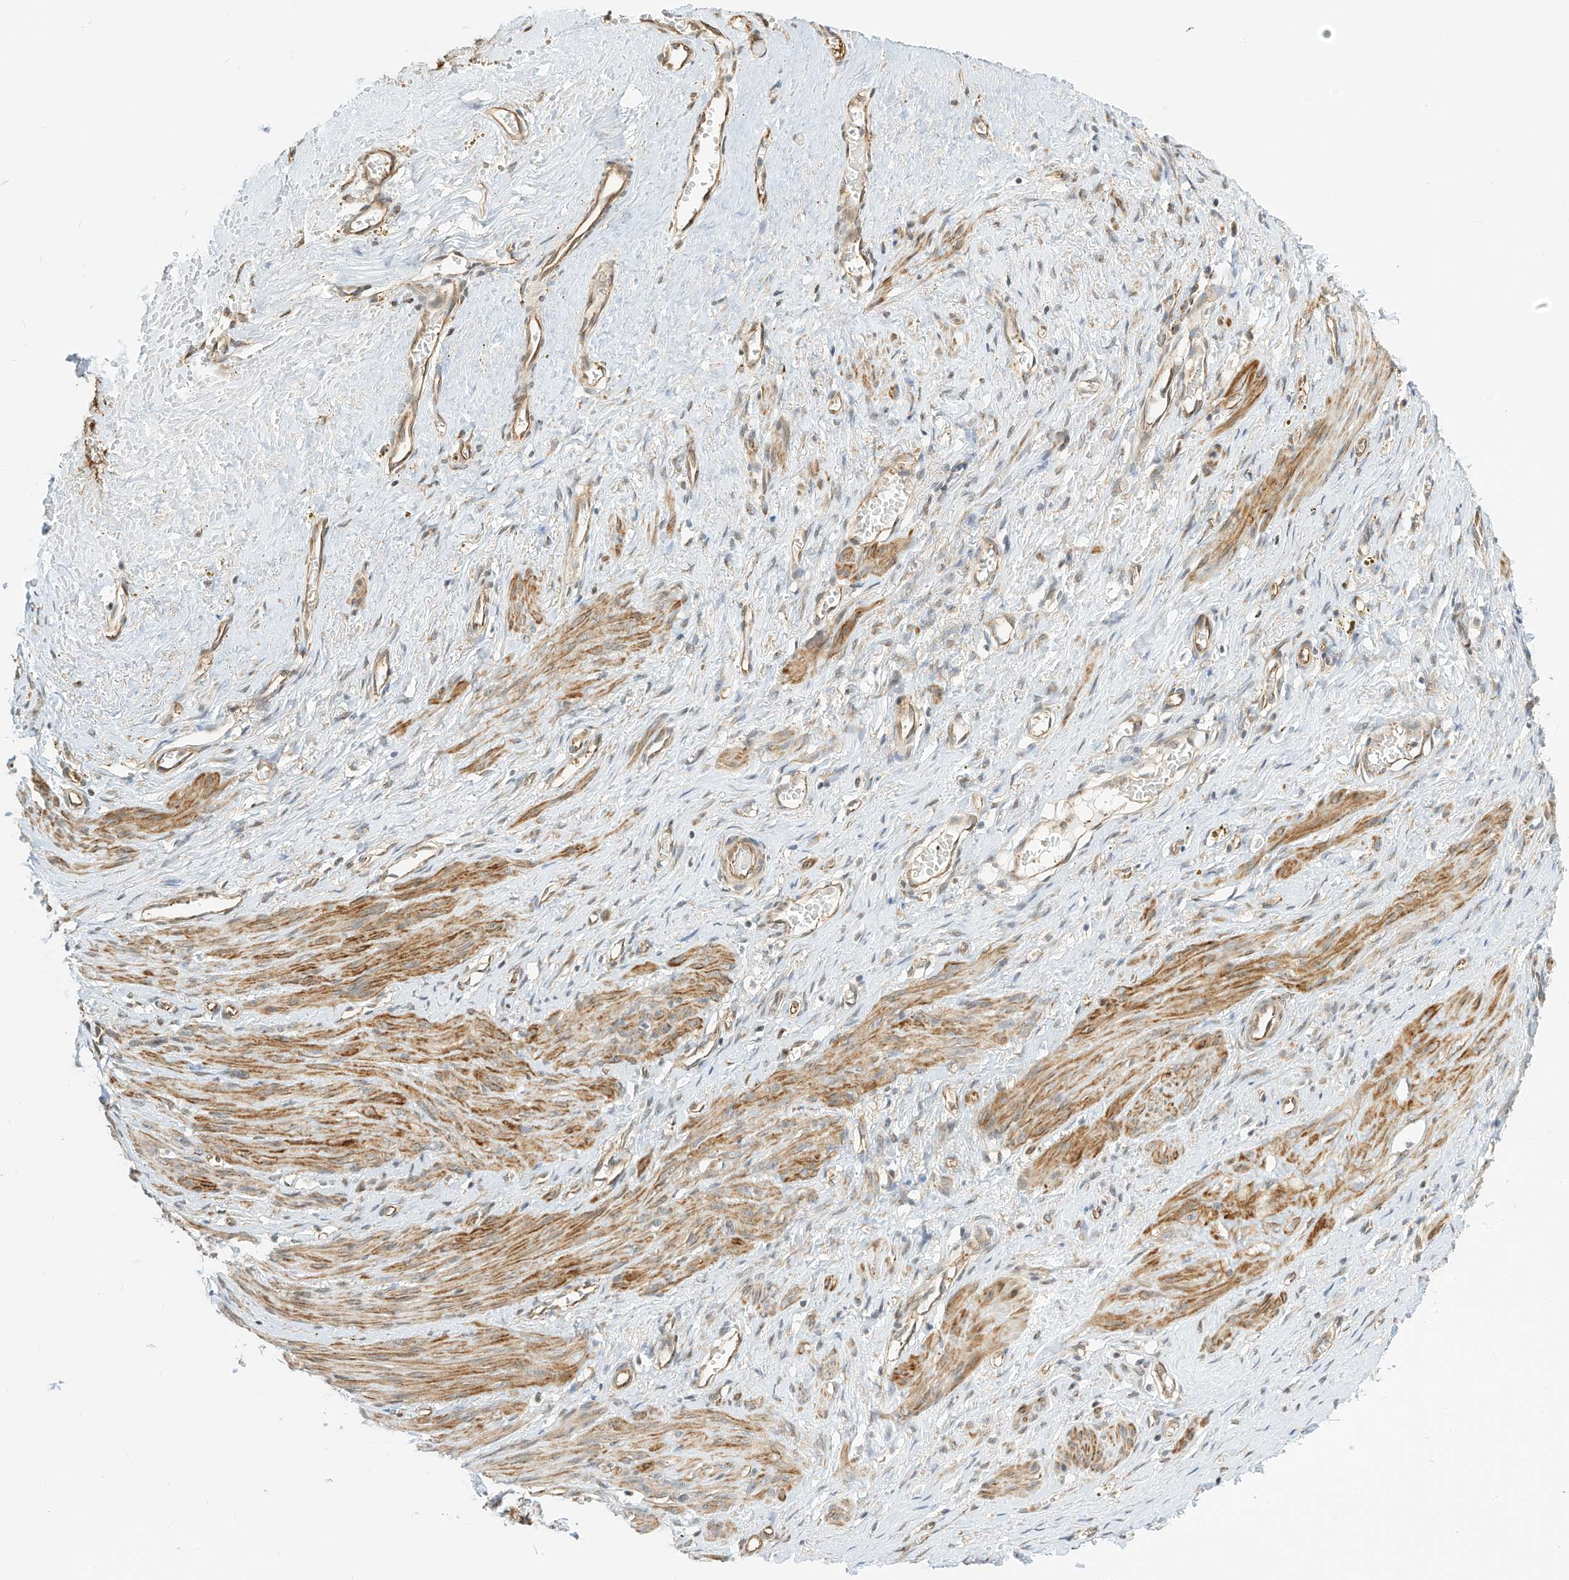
{"staining": {"intensity": "moderate", "quantity": ">75%", "location": "cytoplasmic/membranous"}, "tissue": "smooth muscle", "cell_type": "Smooth muscle cells", "image_type": "normal", "snomed": [{"axis": "morphology", "description": "Normal tissue, NOS"}, {"axis": "topography", "description": "Endometrium"}], "caption": "Immunohistochemistry (DAB (3,3'-diaminobenzidine)) staining of unremarkable smooth muscle displays moderate cytoplasmic/membranous protein positivity in about >75% of smooth muscle cells. (brown staining indicates protein expression, while blue staining denotes nuclei).", "gene": "OFD1", "patient": {"sex": "female", "age": 33}}